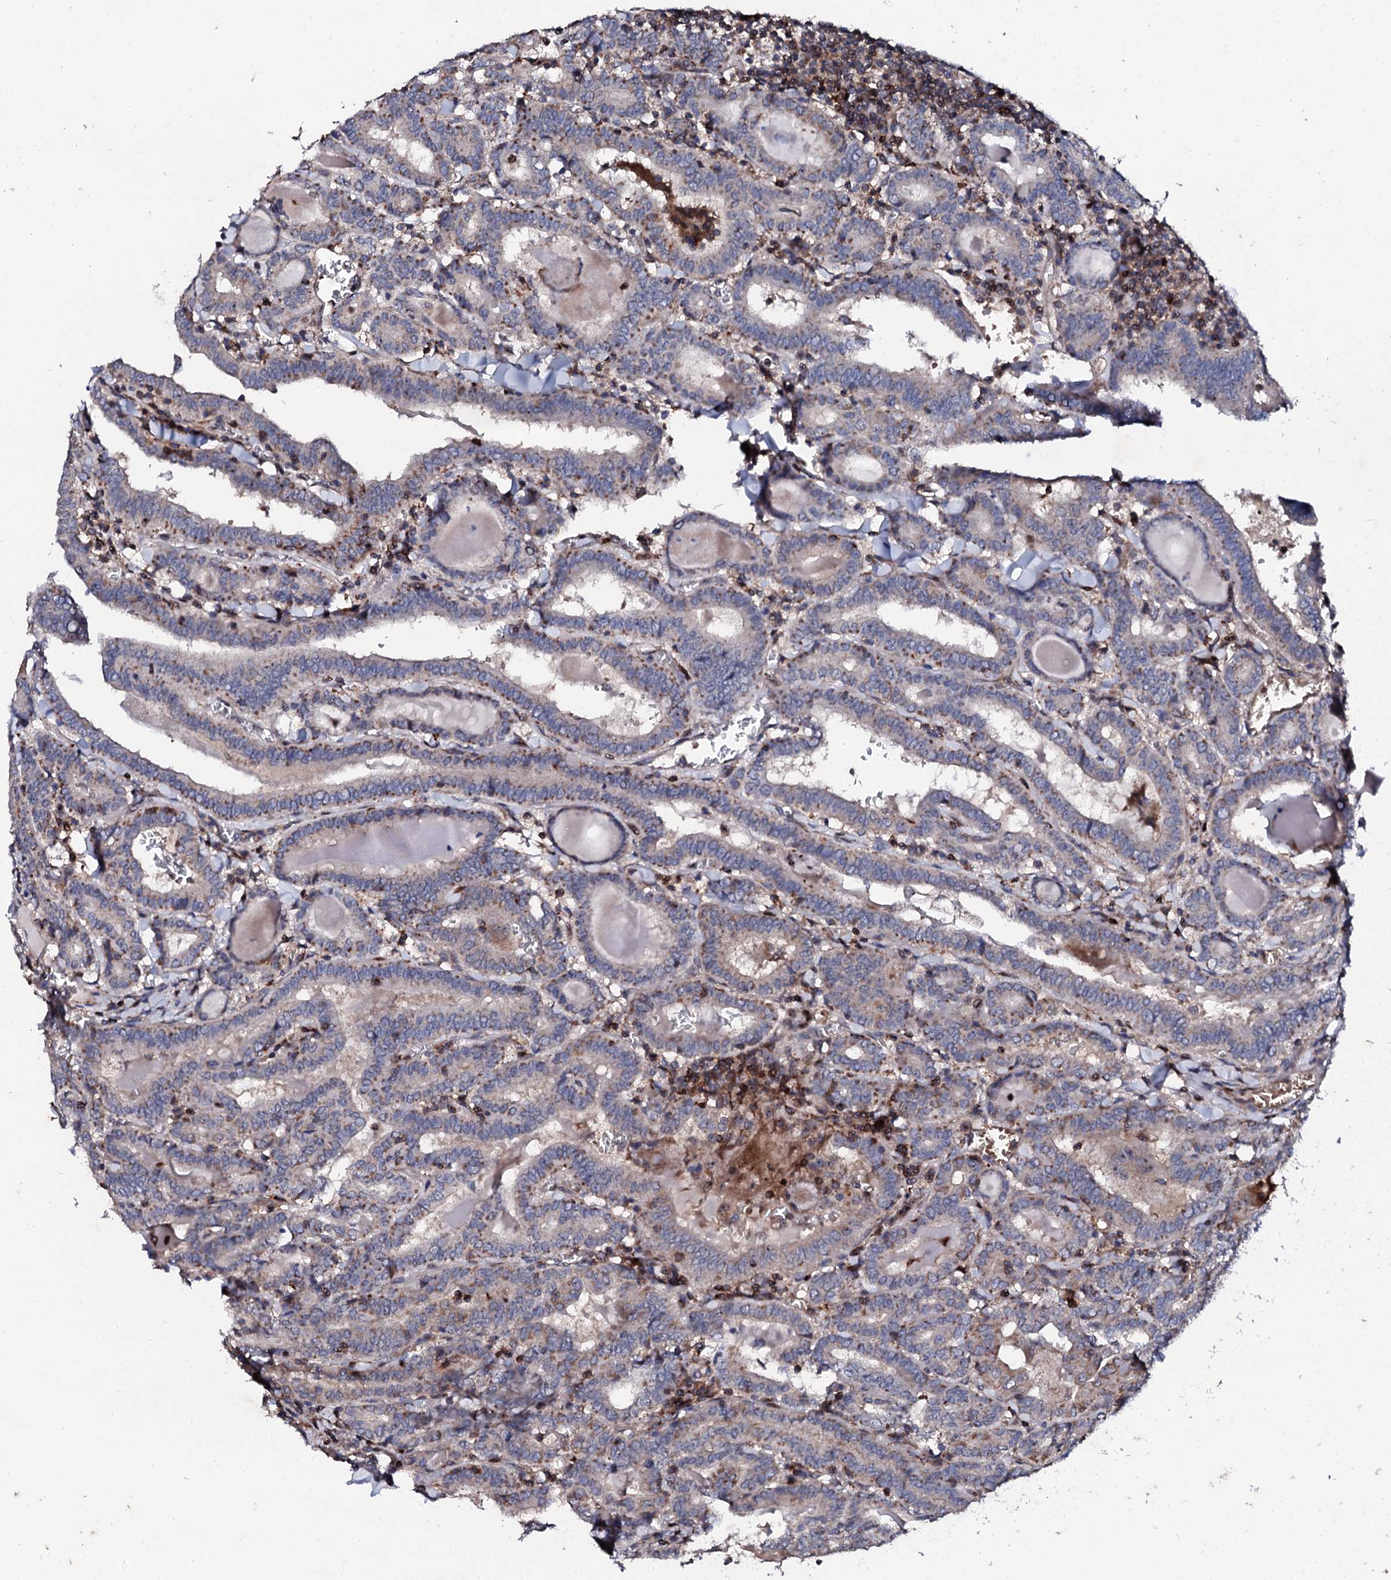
{"staining": {"intensity": "weak", "quantity": "<25%", "location": "cytoplasmic/membranous"}, "tissue": "thyroid cancer", "cell_type": "Tumor cells", "image_type": "cancer", "snomed": [{"axis": "morphology", "description": "Papillary adenocarcinoma, NOS"}, {"axis": "topography", "description": "Thyroid gland"}], "caption": "The image displays no significant staining in tumor cells of thyroid papillary adenocarcinoma. (Immunohistochemistry (ihc), brightfield microscopy, high magnification).", "gene": "GTPBP4", "patient": {"sex": "female", "age": 72}}